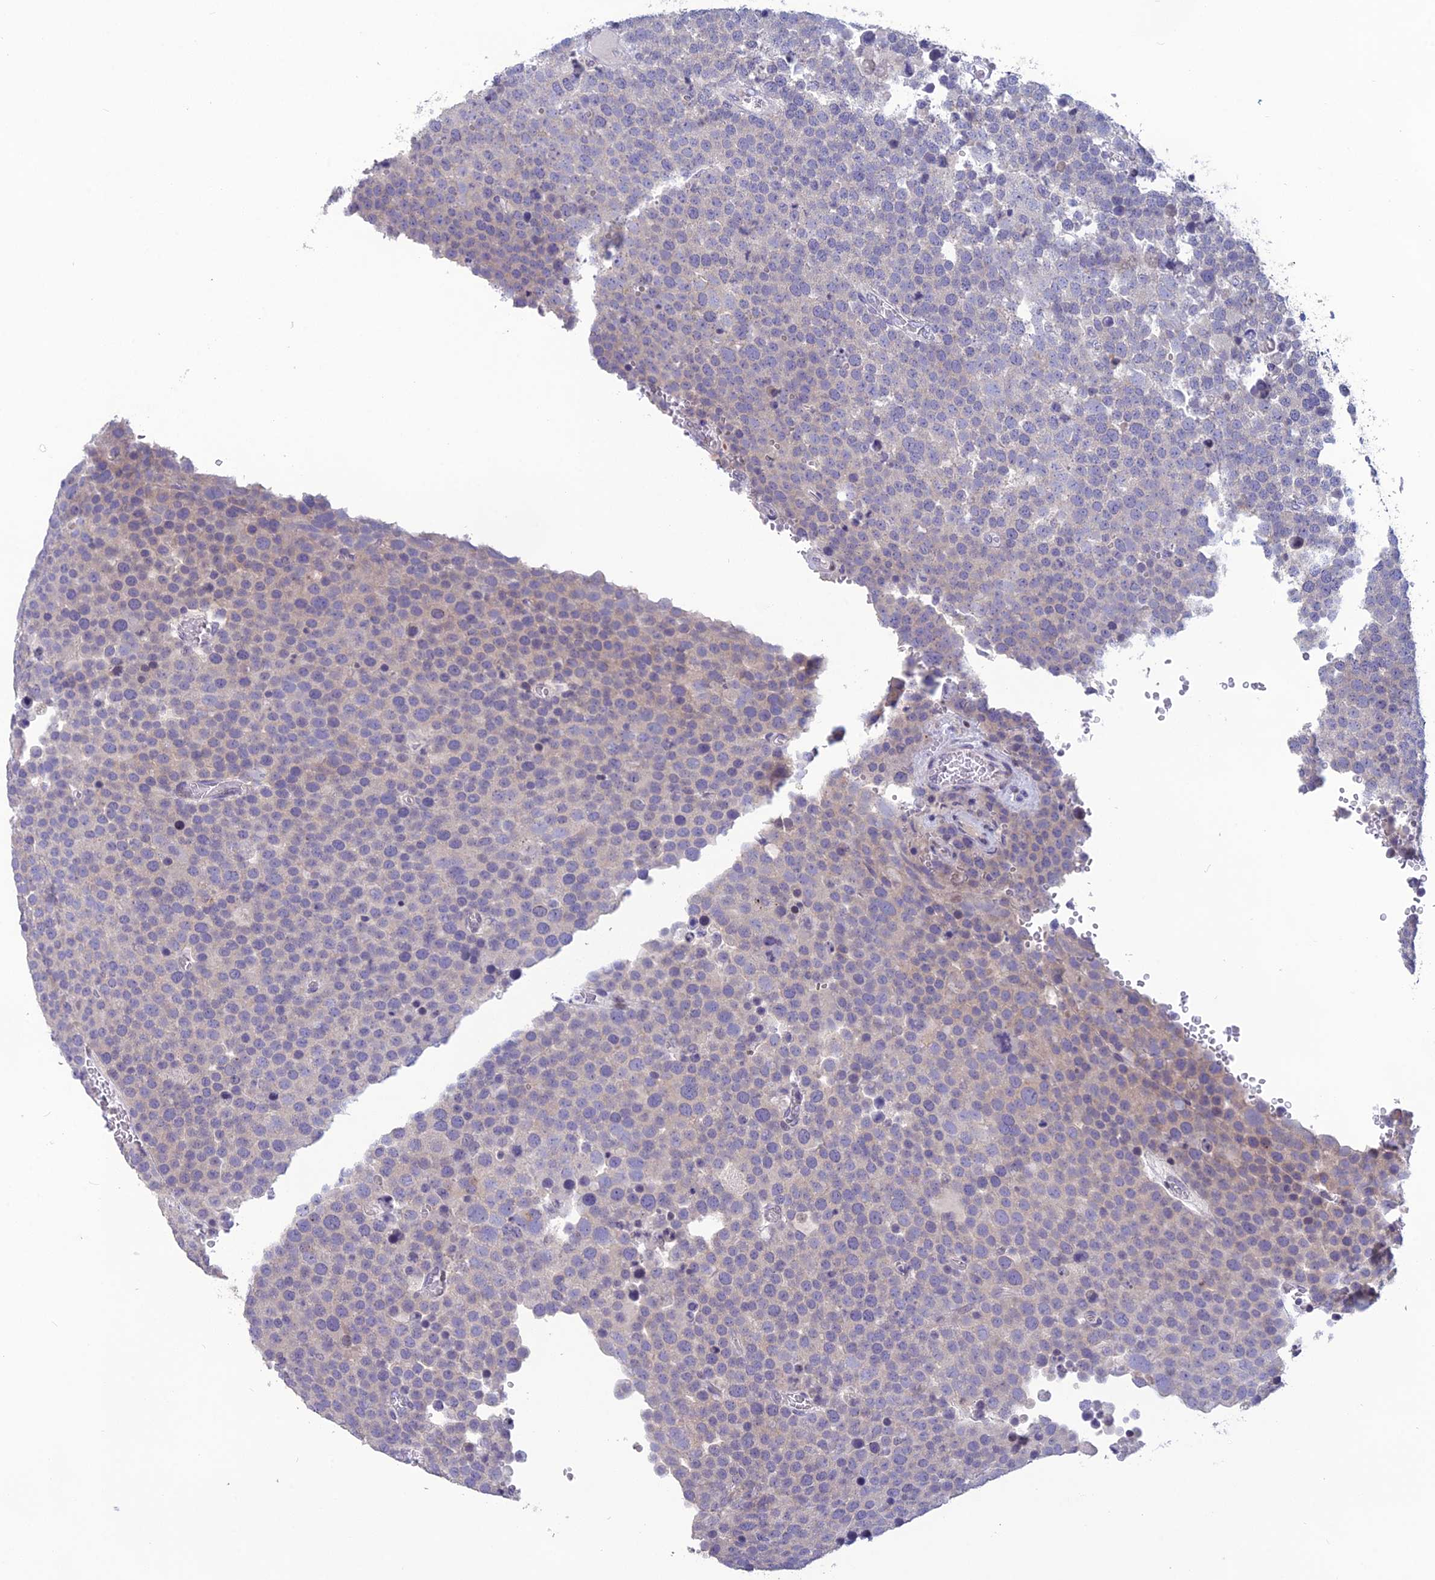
{"staining": {"intensity": "negative", "quantity": "none", "location": "none"}, "tissue": "testis cancer", "cell_type": "Tumor cells", "image_type": "cancer", "snomed": [{"axis": "morphology", "description": "Seminoma, NOS"}, {"axis": "topography", "description": "Testis"}], "caption": "This is an immunohistochemistry micrograph of human testis cancer. There is no expression in tumor cells.", "gene": "TMEM134", "patient": {"sex": "male", "age": 71}}